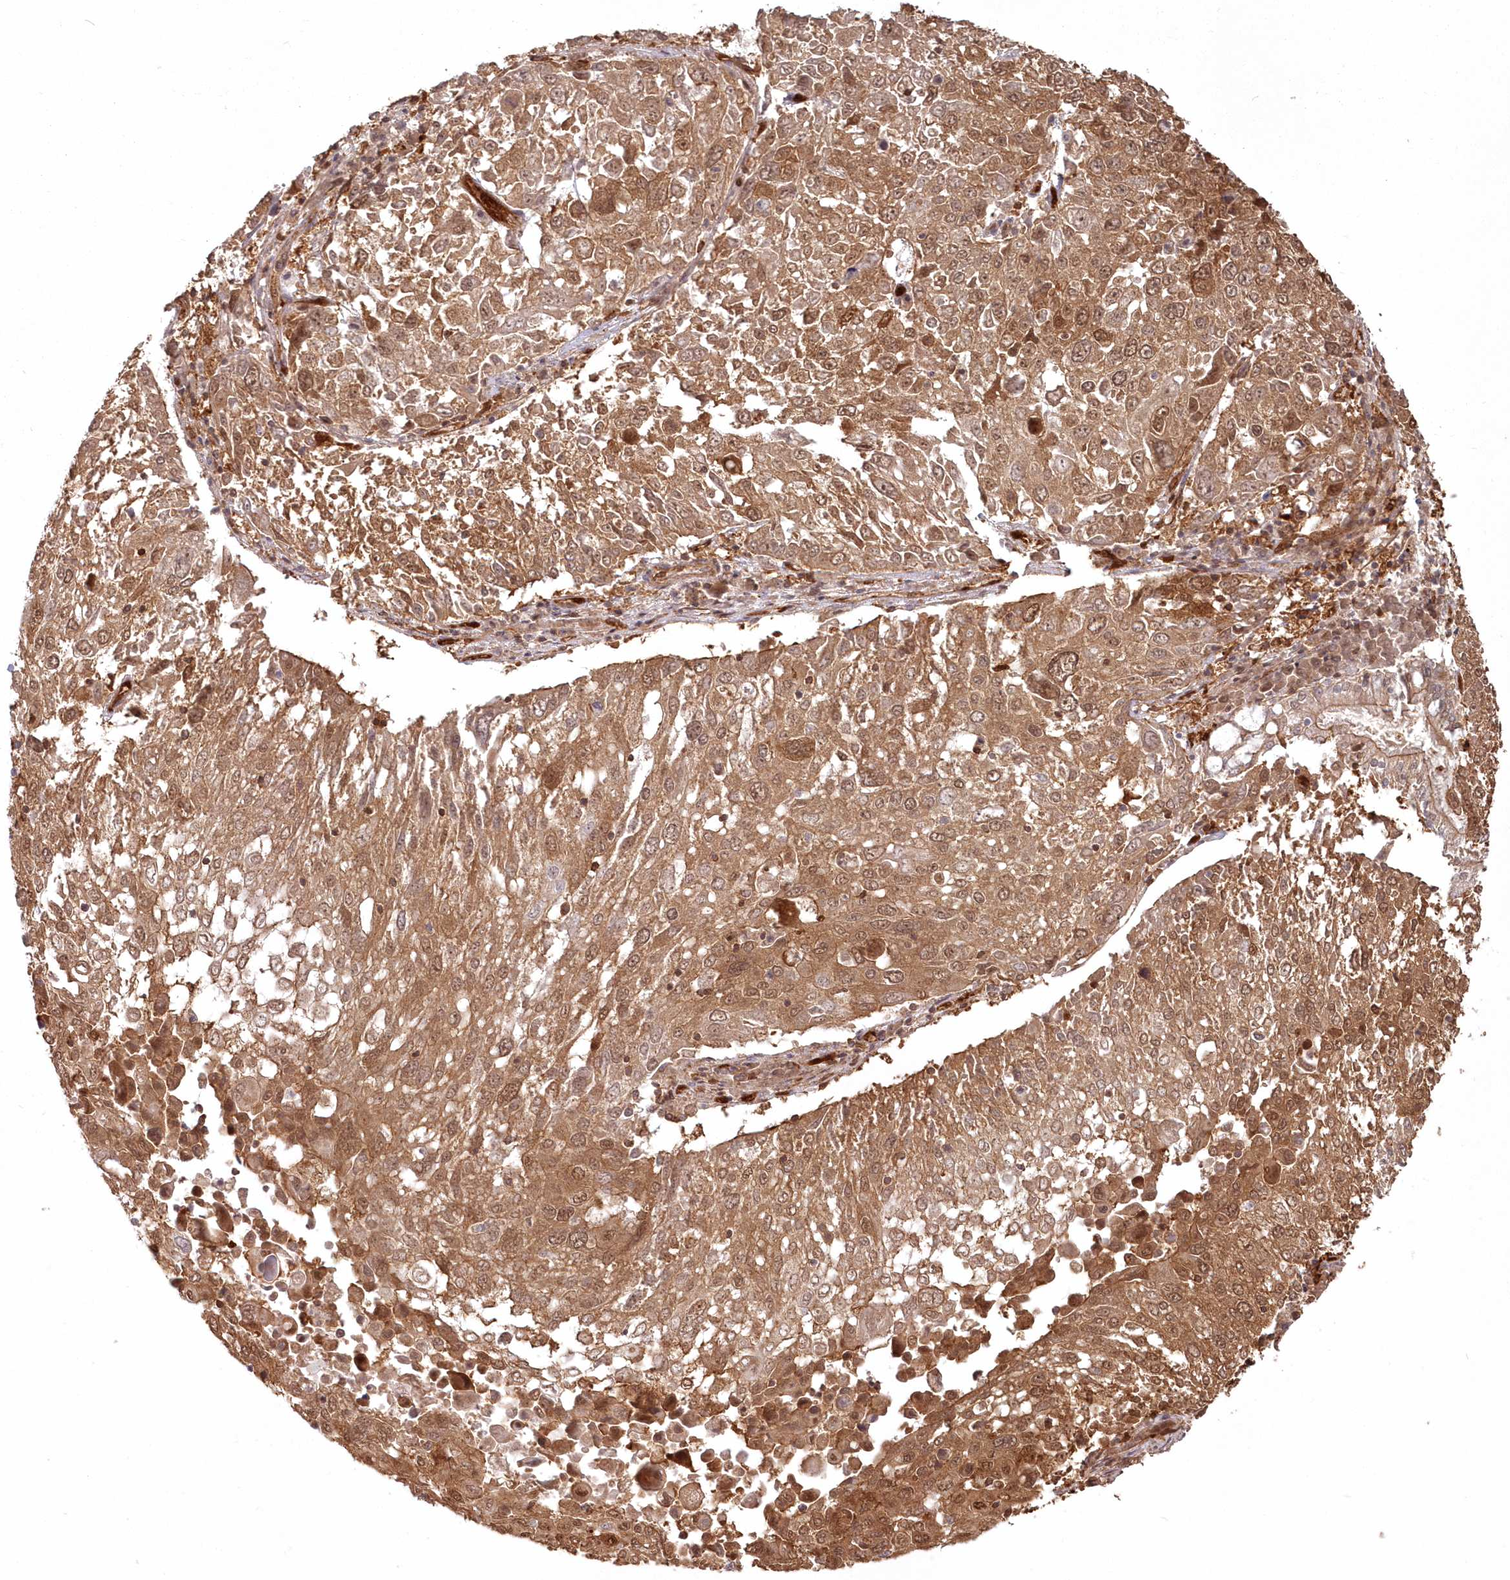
{"staining": {"intensity": "moderate", "quantity": ">75%", "location": "cytoplasmic/membranous,nuclear"}, "tissue": "lung cancer", "cell_type": "Tumor cells", "image_type": "cancer", "snomed": [{"axis": "morphology", "description": "Squamous cell carcinoma, NOS"}, {"axis": "topography", "description": "Lung"}], "caption": "The photomicrograph exhibits staining of lung cancer (squamous cell carcinoma), revealing moderate cytoplasmic/membranous and nuclear protein expression (brown color) within tumor cells.", "gene": "RGCC", "patient": {"sex": "male", "age": 65}}